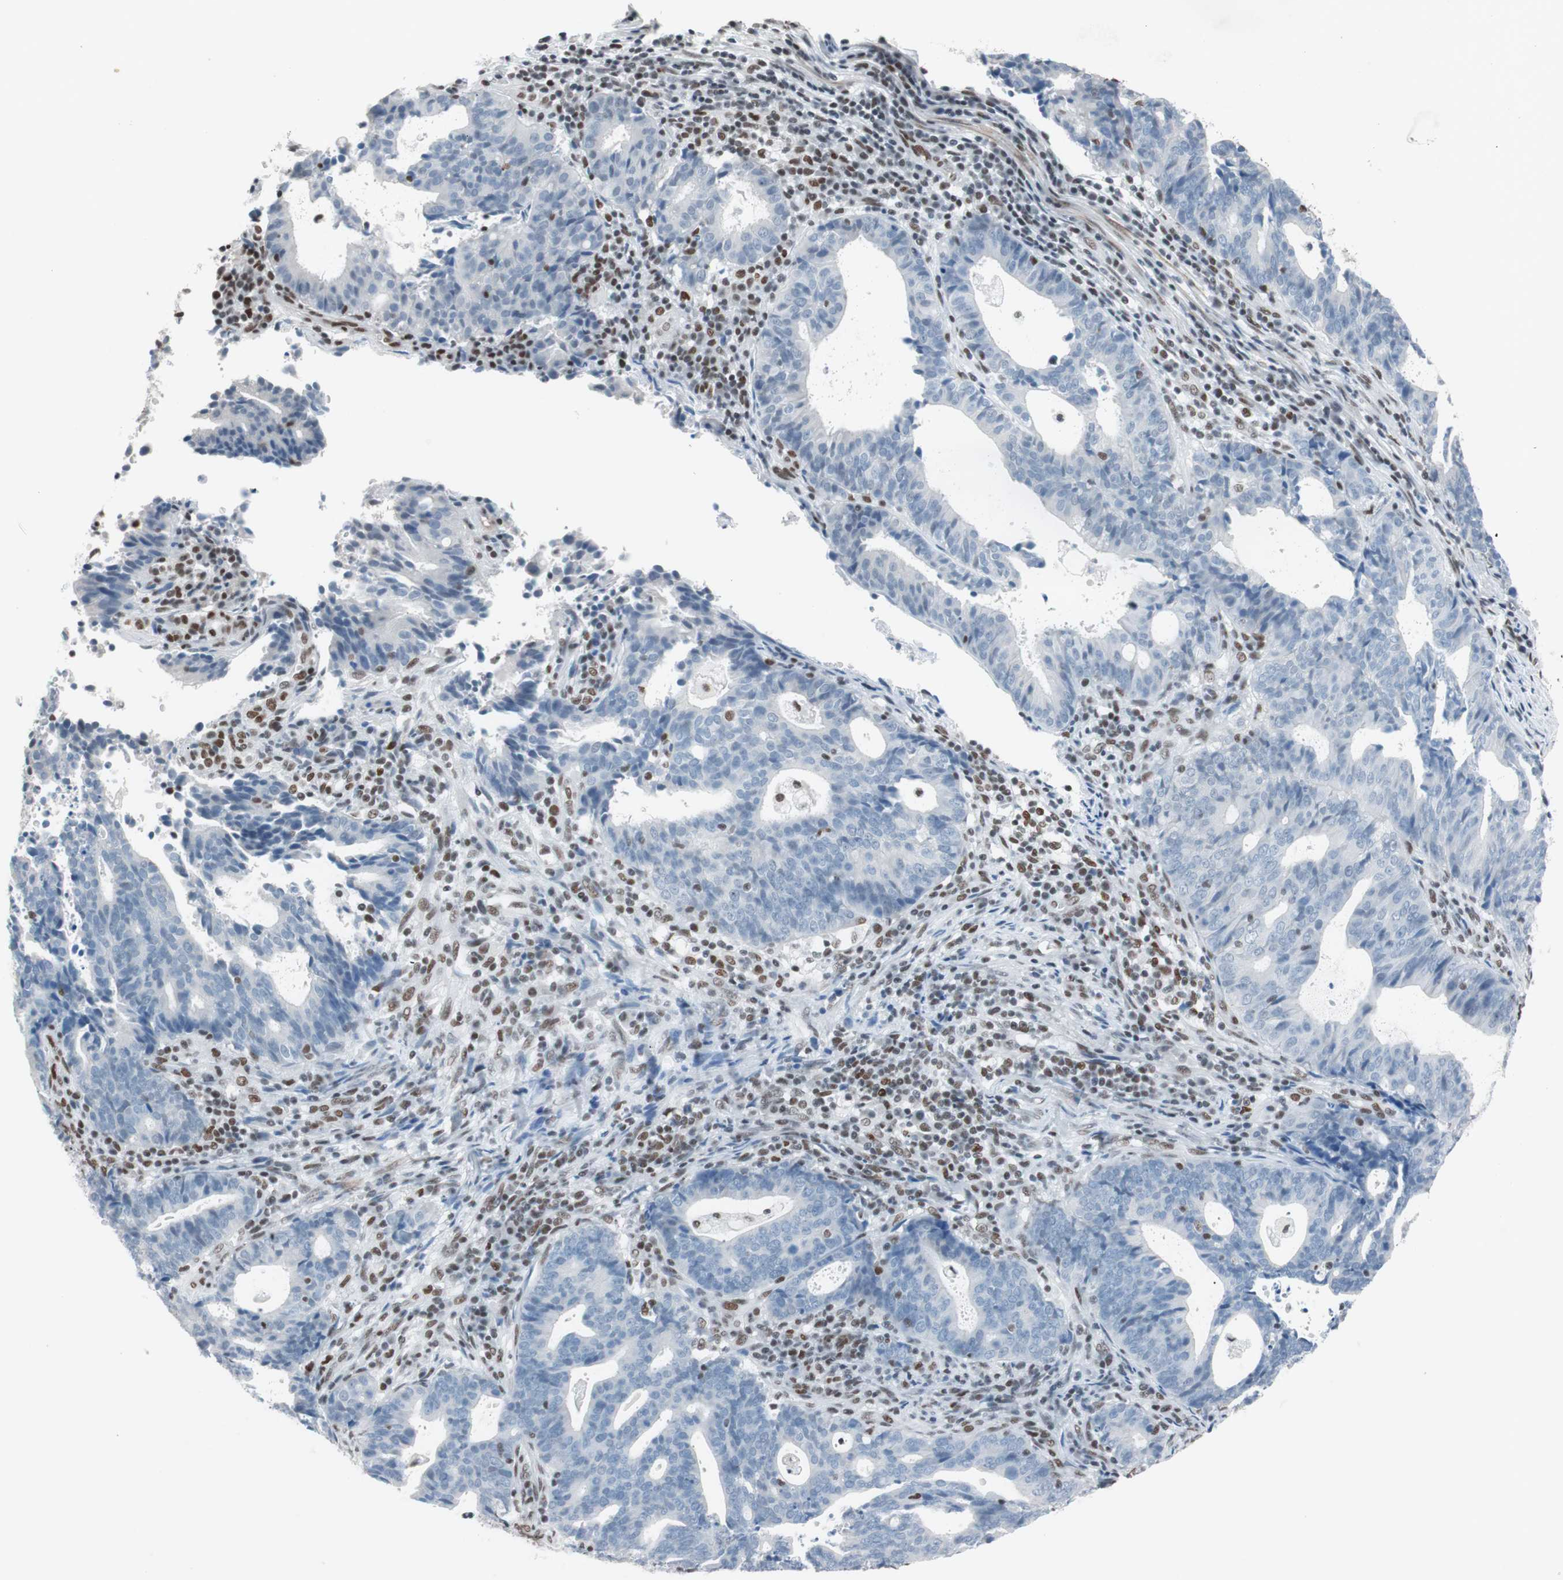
{"staining": {"intensity": "moderate", "quantity": "<25%", "location": "nuclear"}, "tissue": "endometrial cancer", "cell_type": "Tumor cells", "image_type": "cancer", "snomed": [{"axis": "morphology", "description": "Adenocarcinoma, NOS"}, {"axis": "topography", "description": "Uterus"}], "caption": "Immunohistochemistry (IHC) photomicrograph of endometrial cancer (adenocarcinoma) stained for a protein (brown), which reveals low levels of moderate nuclear positivity in about <25% of tumor cells.", "gene": "ARID1A", "patient": {"sex": "female", "age": 83}}